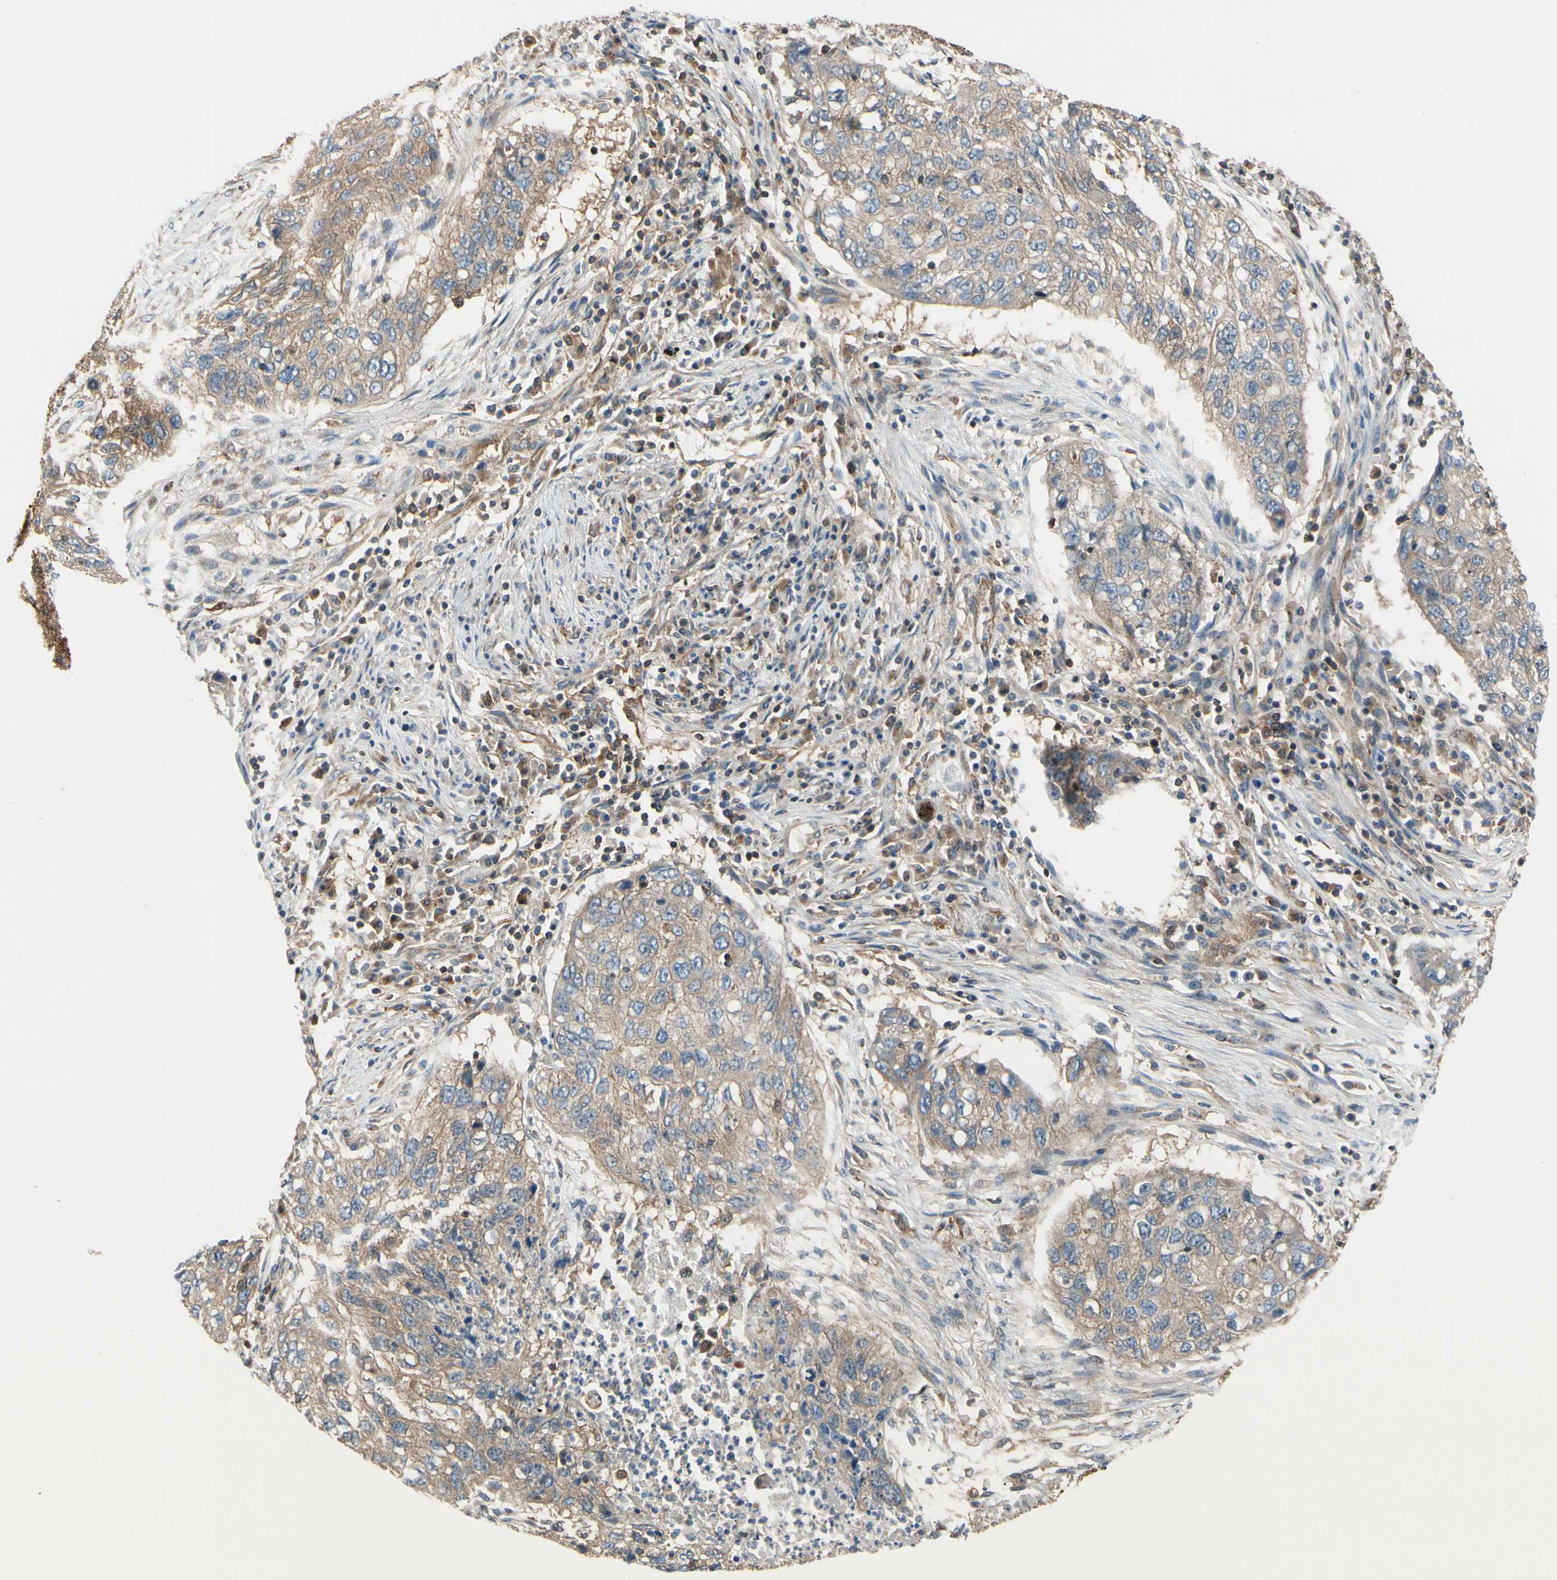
{"staining": {"intensity": "weak", "quantity": "25%-75%", "location": "cytoplasmic/membranous"}, "tissue": "lung cancer", "cell_type": "Tumor cells", "image_type": "cancer", "snomed": [{"axis": "morphology", "description": "Squamous cell carcinoma, NOS"}, {"axis": "topography", "description": "Lung"}], "caption": "High-magnification brightfield microscopy of lung squamous cell carcinoma stained with DAB (3,3'-diaminobenzidine) (brown) and counterstained with hematoxylin (blue). tumor cells exhibit weak cytoplasmic/membranous expression is appreciated in approximately25%-75% of cells. (DAB (3,3'-diaminobenzidine) = brown stain, brightfield microscopy at high magnification).", "gene": "EPS15", "patient": {"sex": "female", "age": 63}}